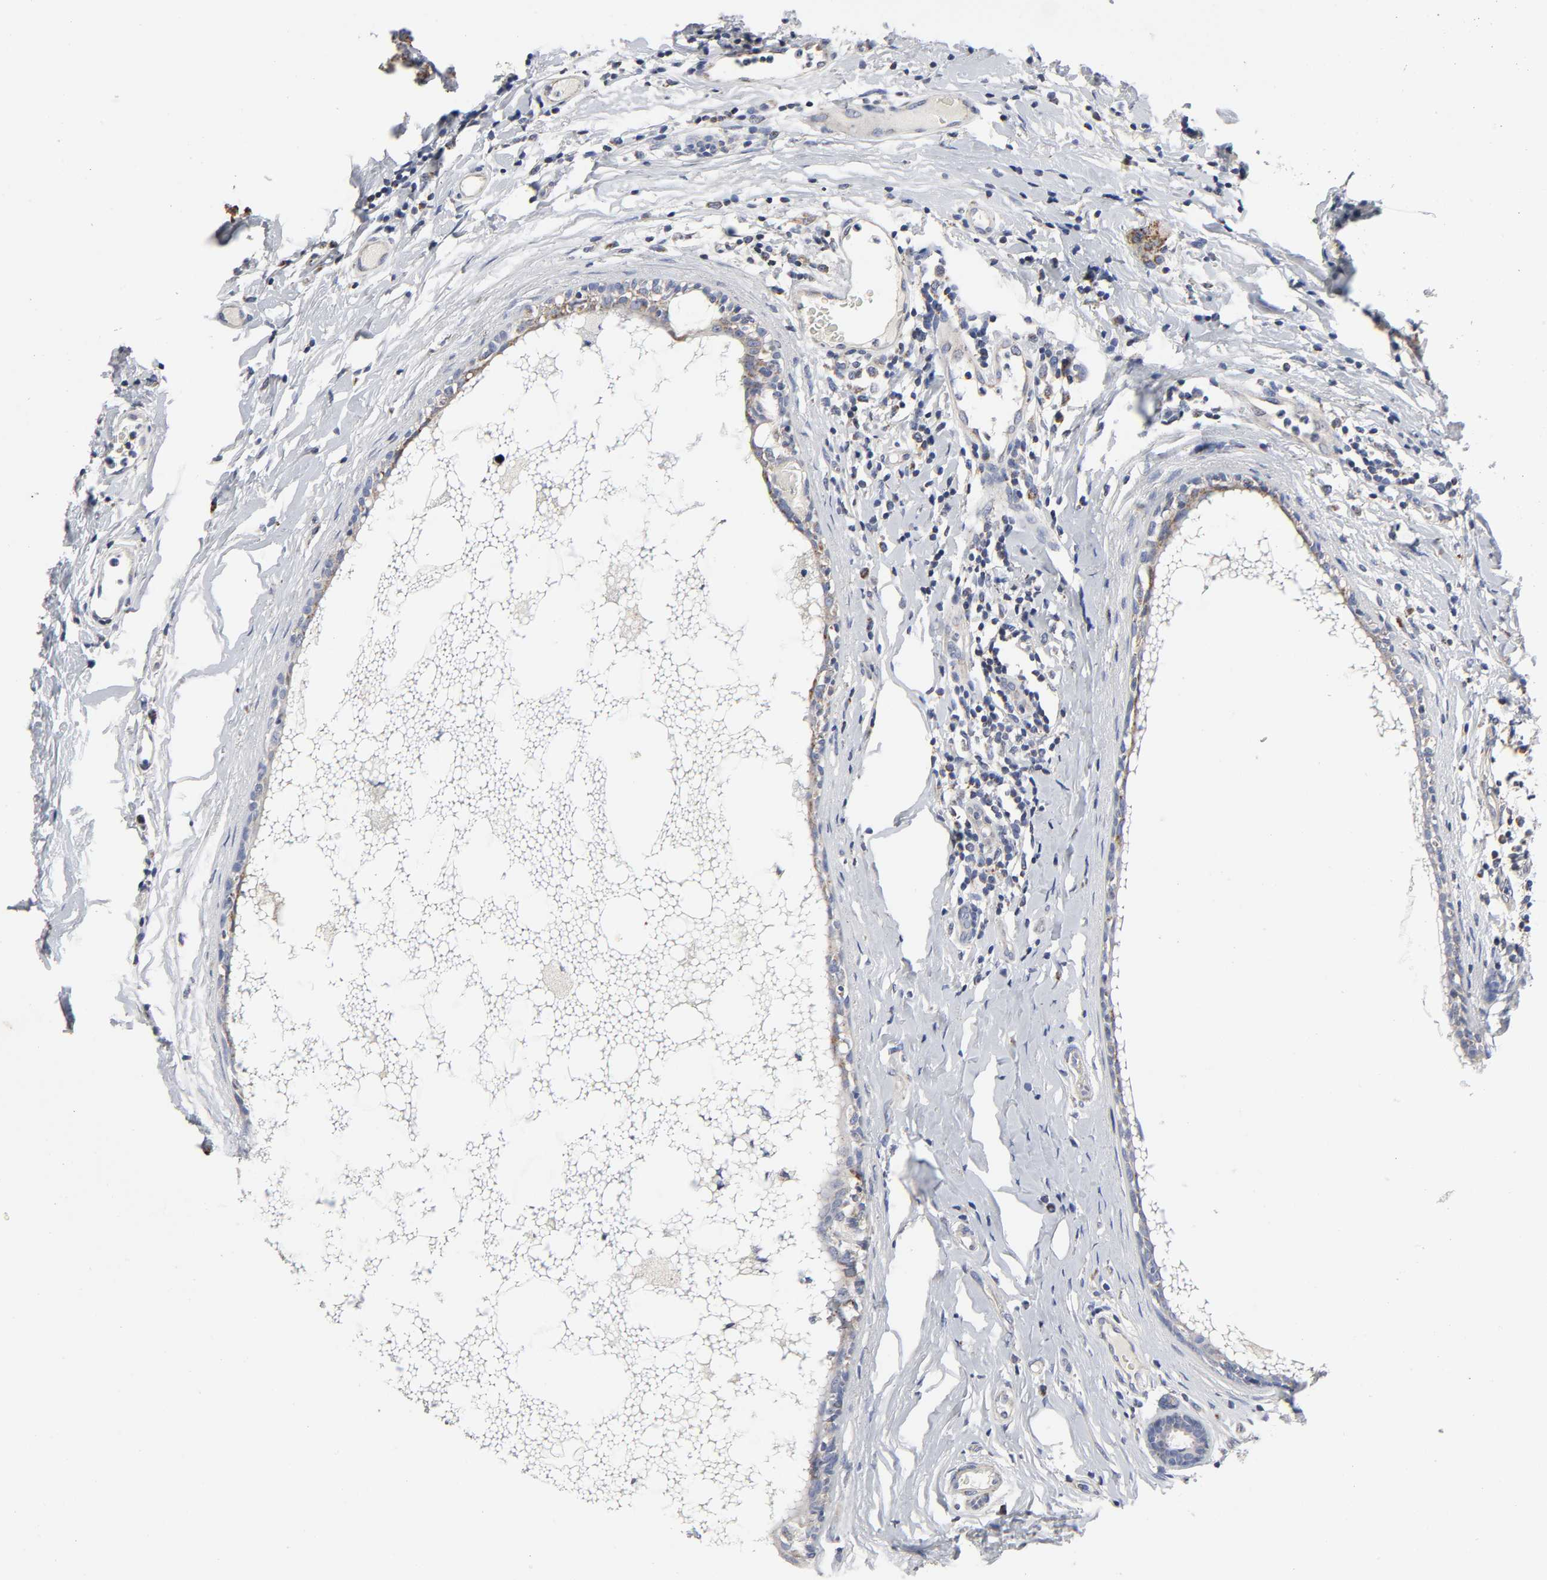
{"staining": {"intensity": "weak", "quantity": "25%-75%", "location": "cytoplasmic/membranous"}, "tissue": "breast cancer", "cell_type": "Tumor cells", "image_type": "cancer", "snomed": [{"axis": "morphology", "description": "Duct carcinoma"}, {"axis": "topography", "description": "Breast"}], "caption": "Protein staining displays weak cytoplasmic/membranous positivity in approximately 25%-75% of tumor cells in breast cancer (invasive ductal carcinoma).", "gene": "AOPEP", "patient": {"sex": "female", "age": 40}}